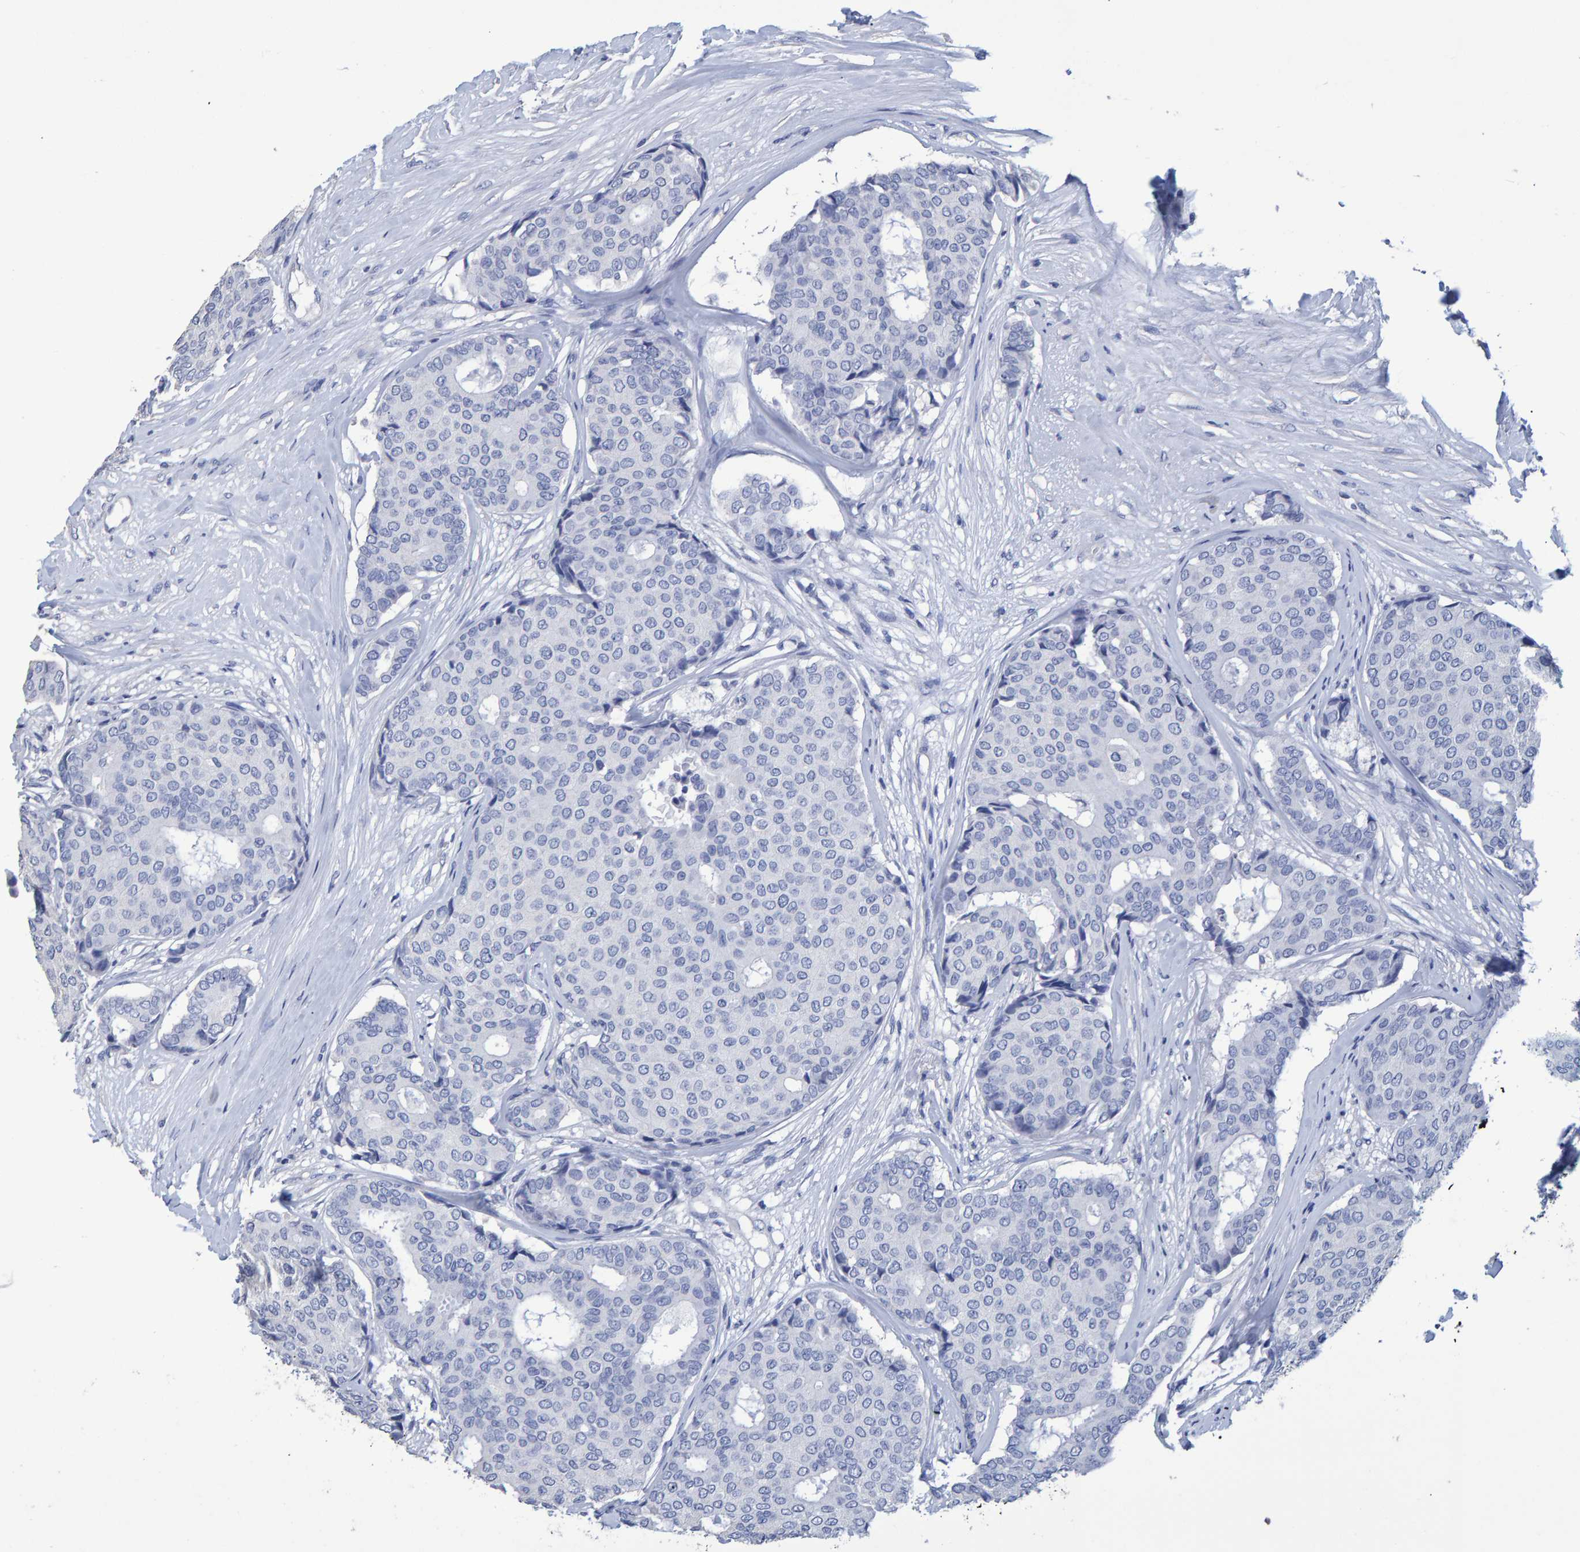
{"staining": {"intensity": "negative", "quantity": "none", "location": "none"}, "tissue": "breast cancer", "cell_type": "Tumor cells", "image_type": "cancer", "snomed": [{"axis": "morphology", "description": "Duct carcinoma"}, {"axis": "topography", "description": "Breast"}], "caption": "Immunohistochemical staining of human breast intraductal carcinoma shows no significant staining in tumor cells.", "gene": "HEMGN", "patient": {"sex": "female", "age": 75}}